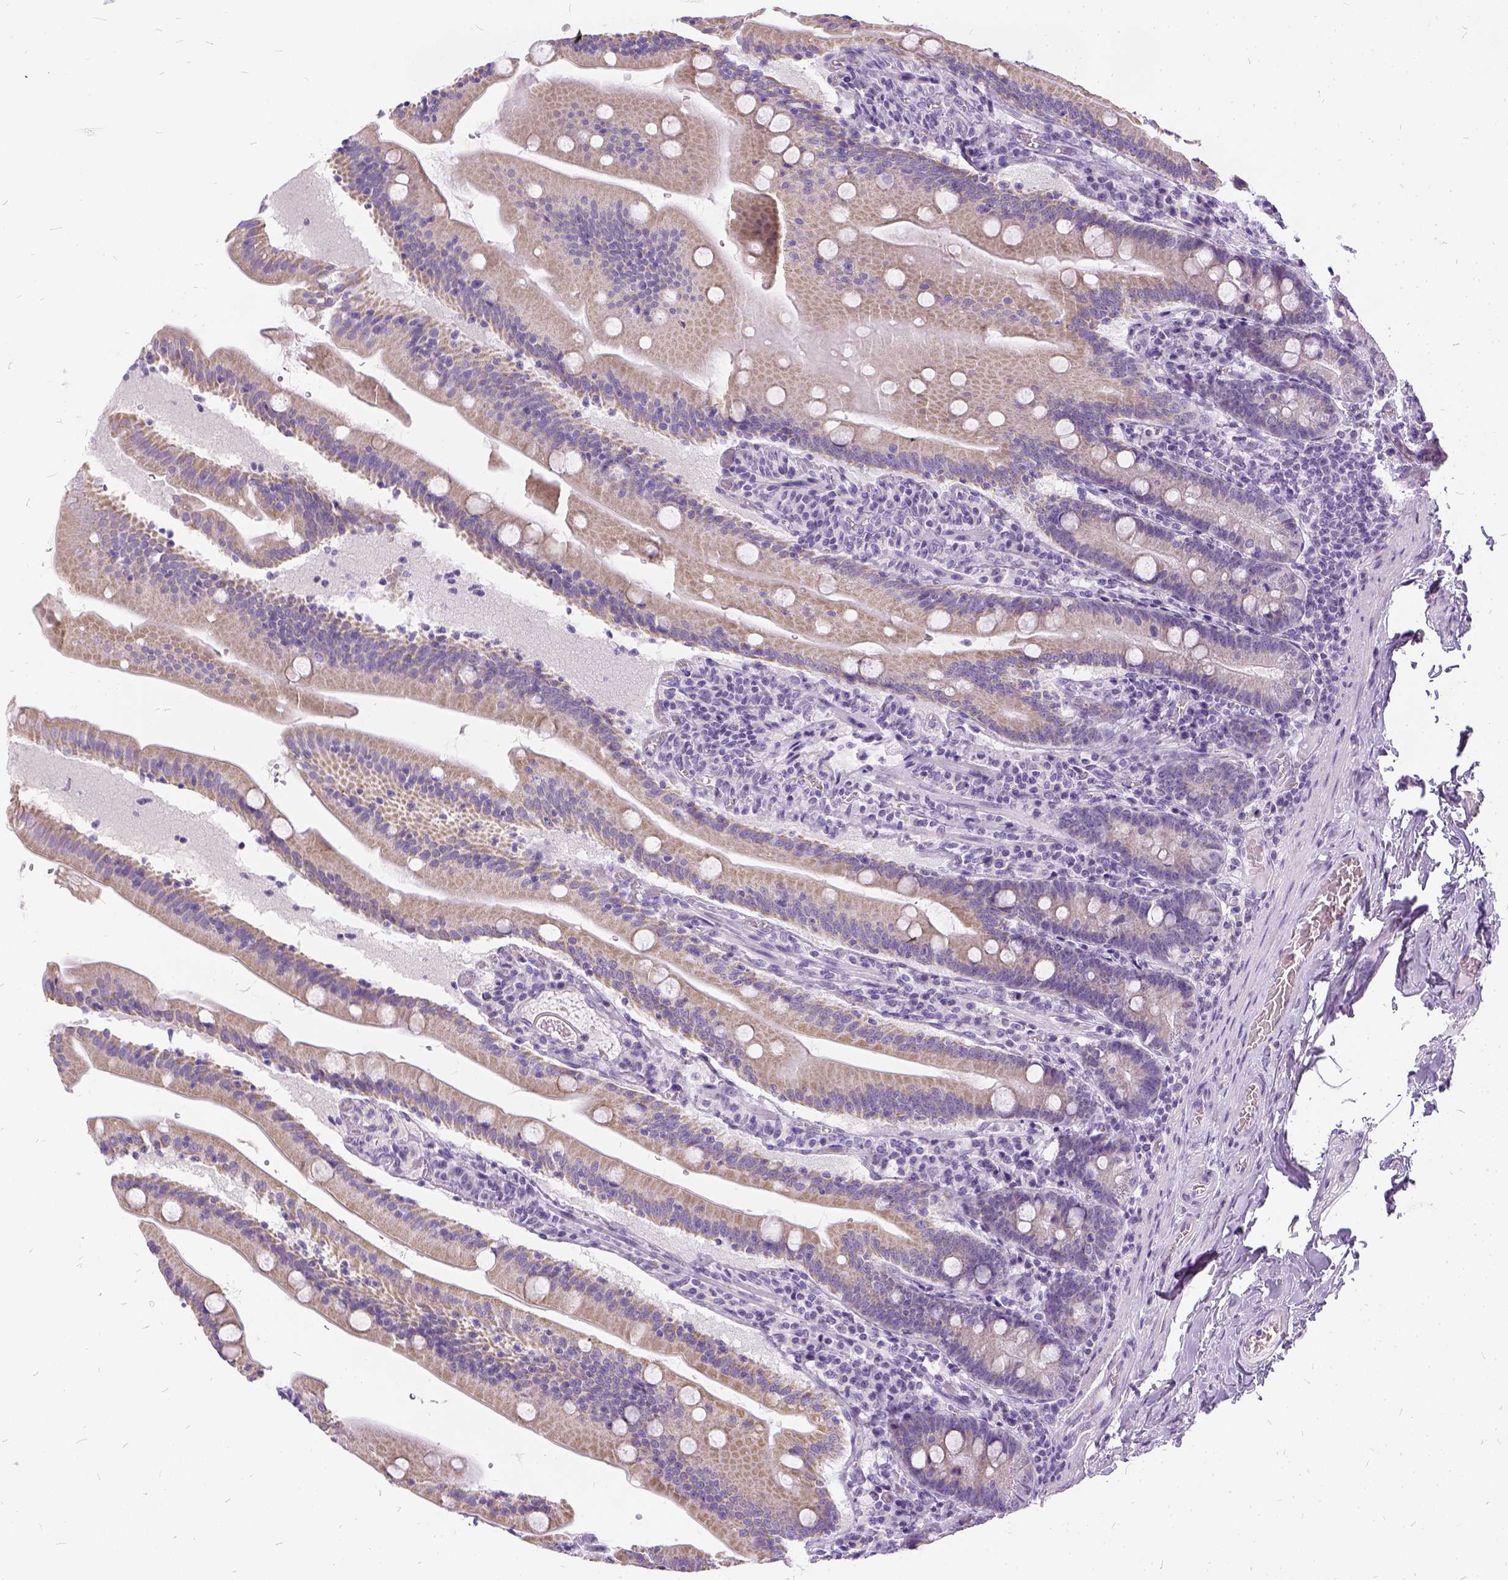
{"staining": {"intensity": "weak", "quantity": ">75%", "location": "cytoplasmic/membranous"}, "tissue": "small intestine", "cell_type": "Glandular cells", "image_type": "normal", "snomed": [{"axis": "morphology", "description": "Normal tissue, NOS"}, {"axis": "topography", "description": "Small intestine"}], "caption": "Immunohistochemical staining of benign small intestine shows >75% levels of weak cytoplasmic/membranous protein staining in about >75% of glandular cells.", "gene": "FDX1", "patient": {"sex": "male", "age": 37}}